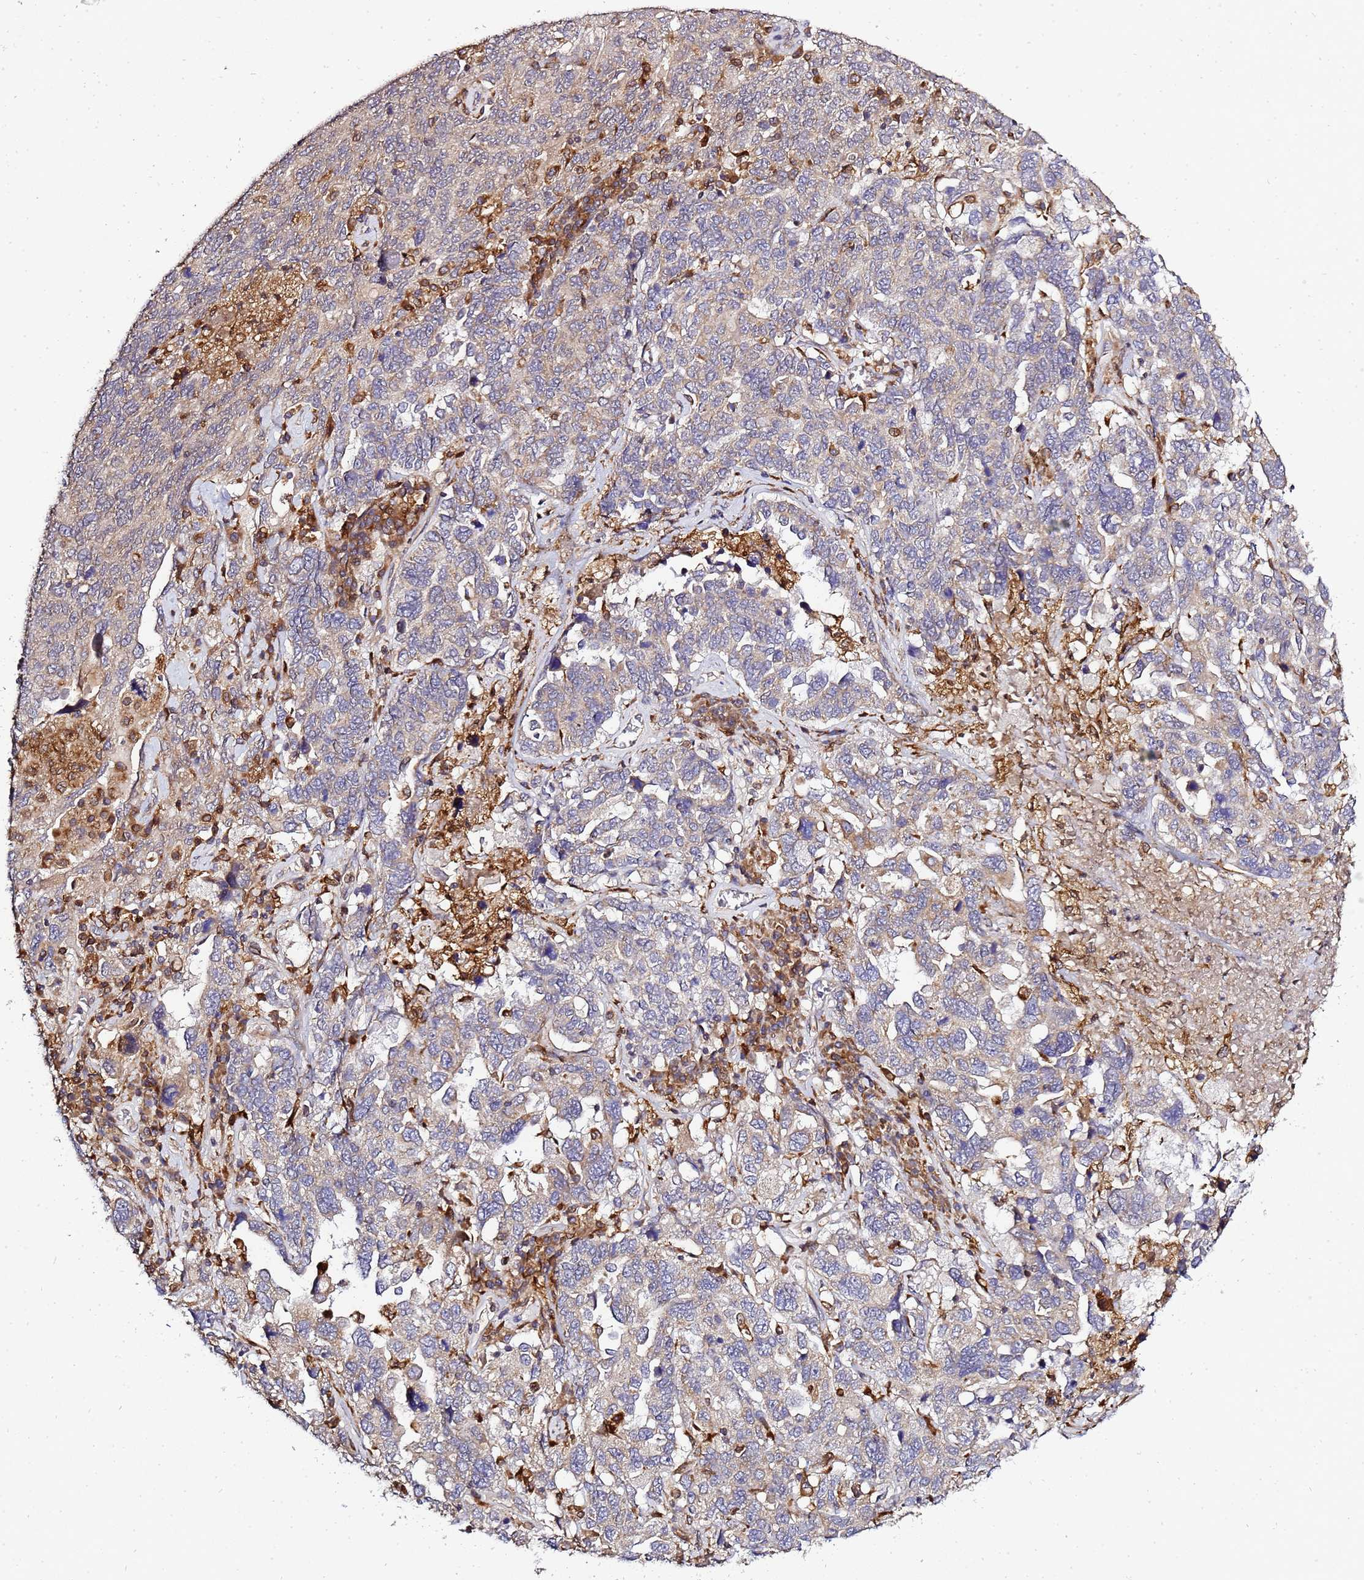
{"staining": {"intensity": "weak", "quantity": "25%-75%", "location": "cytoplasmic/membranous"}, "tissue": "ovarian cancer", "cell_type": "Tumor cells", "image_type": "cancer", "snomed": [{"axis": "morphology", "description": "Carcinoma, endometroid"}, {"axis": "topography", "description": "Ovary"}], "caption": "Human ovarian cancer stained with a brown dye exhibits weak cytoplasmic/membranous positive positivity in about 25%-75% of tumor cells.", "gene": "ADPGK", "patient": {"sex": "female", "age": 62}}